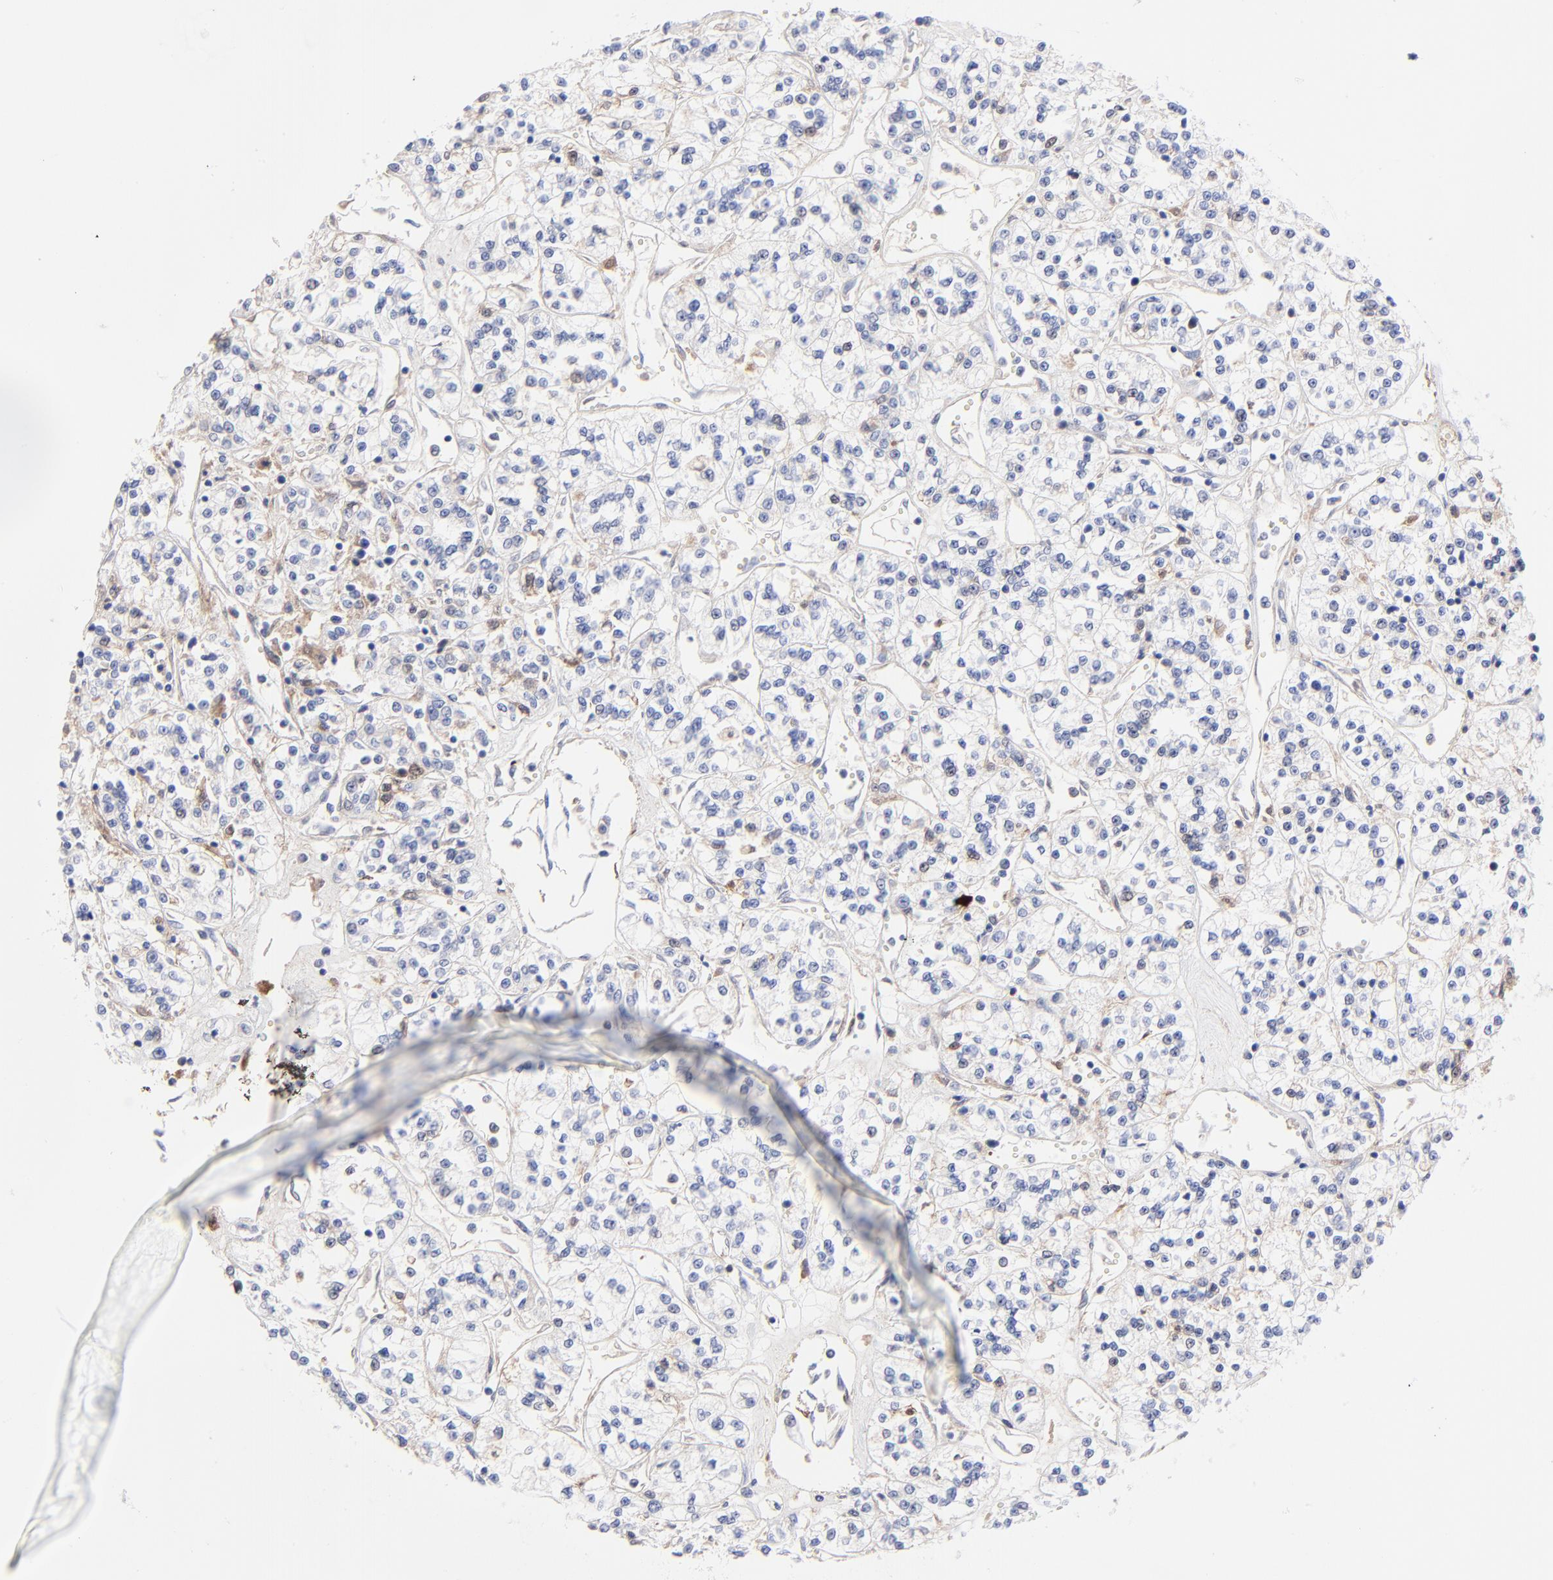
{"staining": {"intensity": "negative", "quantity": "none", "location": "none"}, "tissue": "renal cancer", "cell_type": "Tumor cells", "image_type": "cancer", "snomed": [{"axis": "morphology", "description": "Adenocarcinoma, NOS"}, {"axis": "topography", "description": "Kidney"}], "caption": "Tumor cells are negative for brown protein staining in renal adenocarcinoma.", "gene": "FBLN2", "patient": {"sex": "female", "age": 76}}